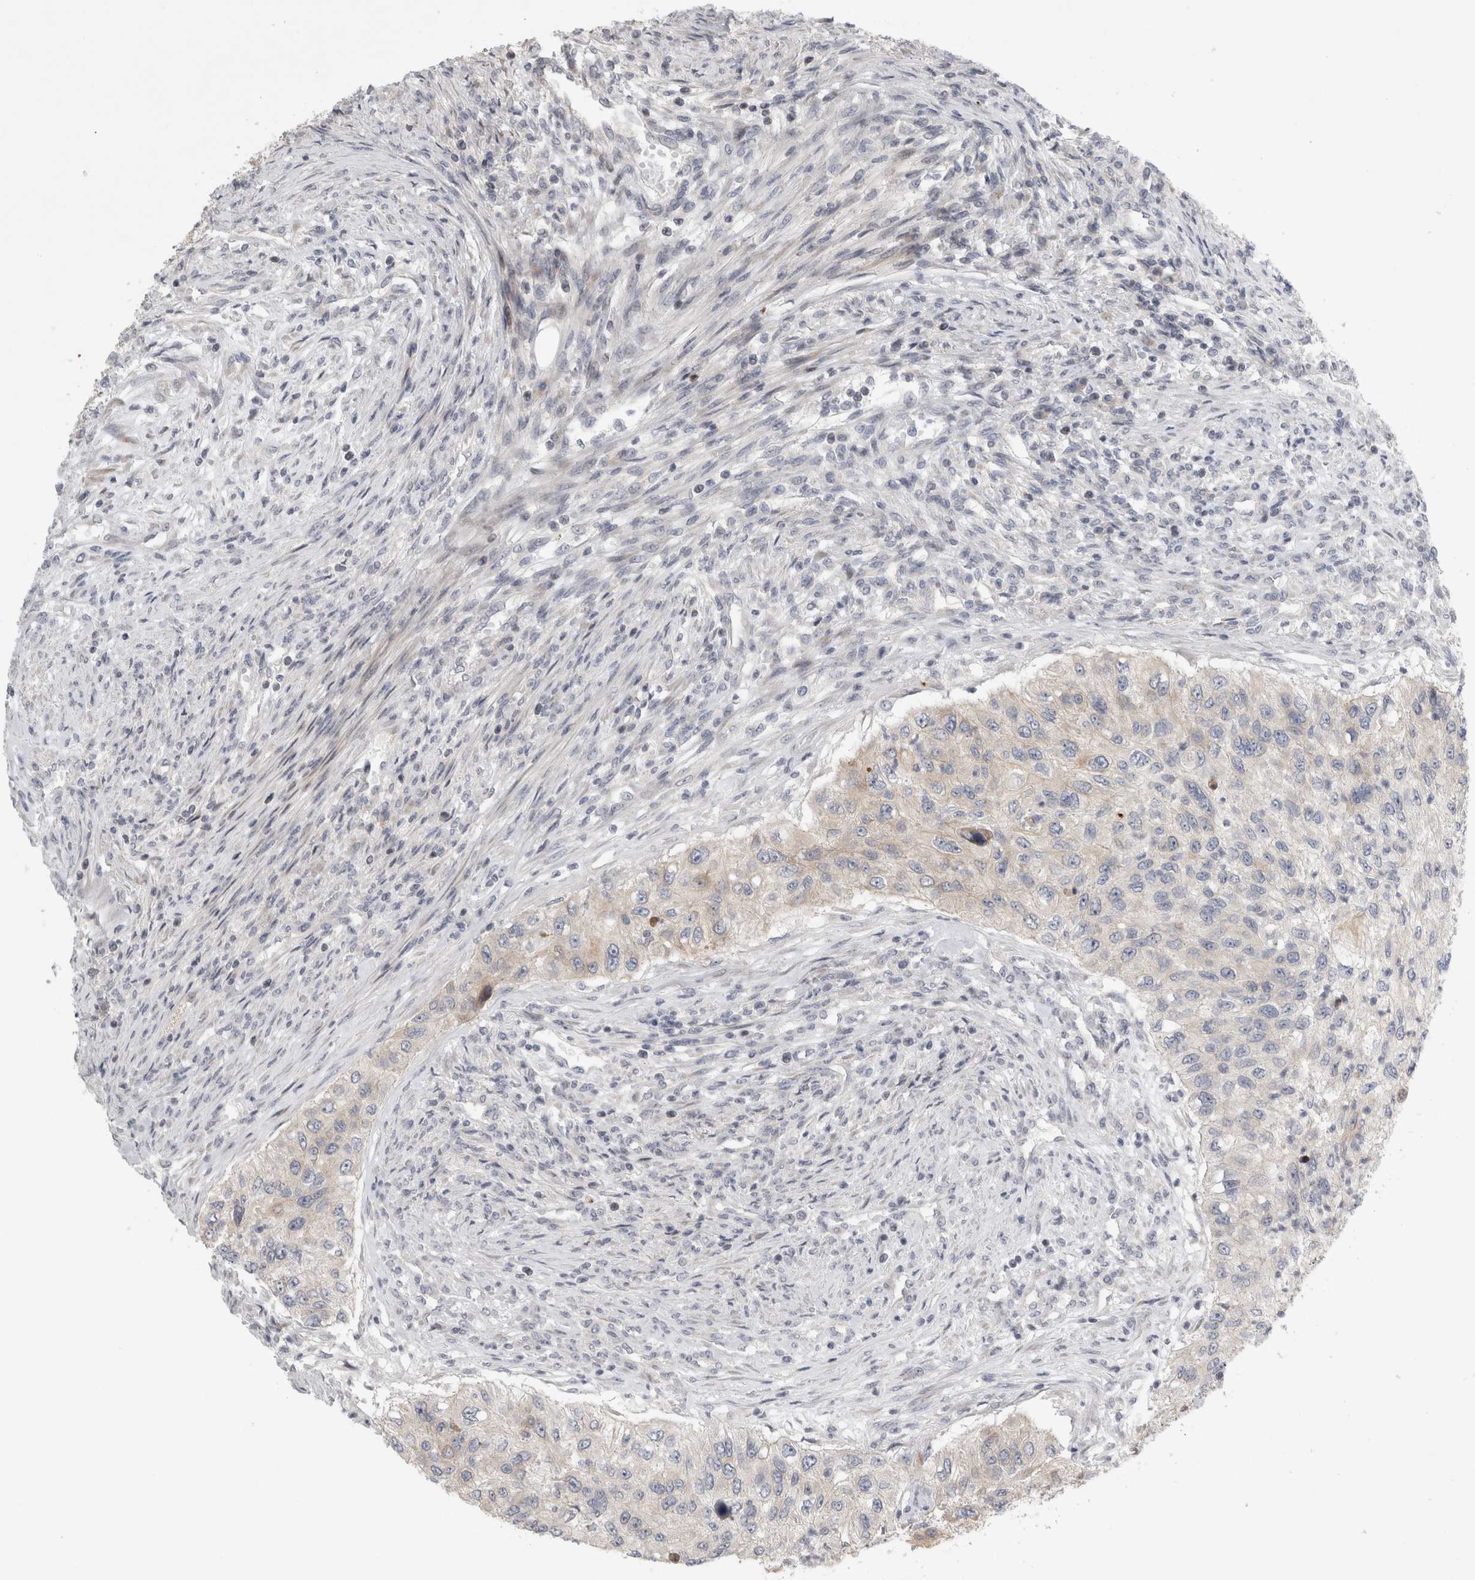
{"staining": {"intensity": "moderate", "quantity": "<25%", "location": "cytoplasmic/membranous"}, "tissue": "urothelial cancer", "cell_type": "Tumor cells", "image_type": "cancer", "snomed": [{"axis": "morphology", "description": "Urothelial carcinoma, High grade"}, {"axis": "topography", "description": "Urinary bladder"}], "caption": "Immunohistochemical staining of urothelial carcinoma (high-grade) reveals low levels of moderate cytoplasmic/membranous protein positivity in about <25% of tumor cells.", "gene": "UTP25", "patient": {"sex": "female", "age": 60}}